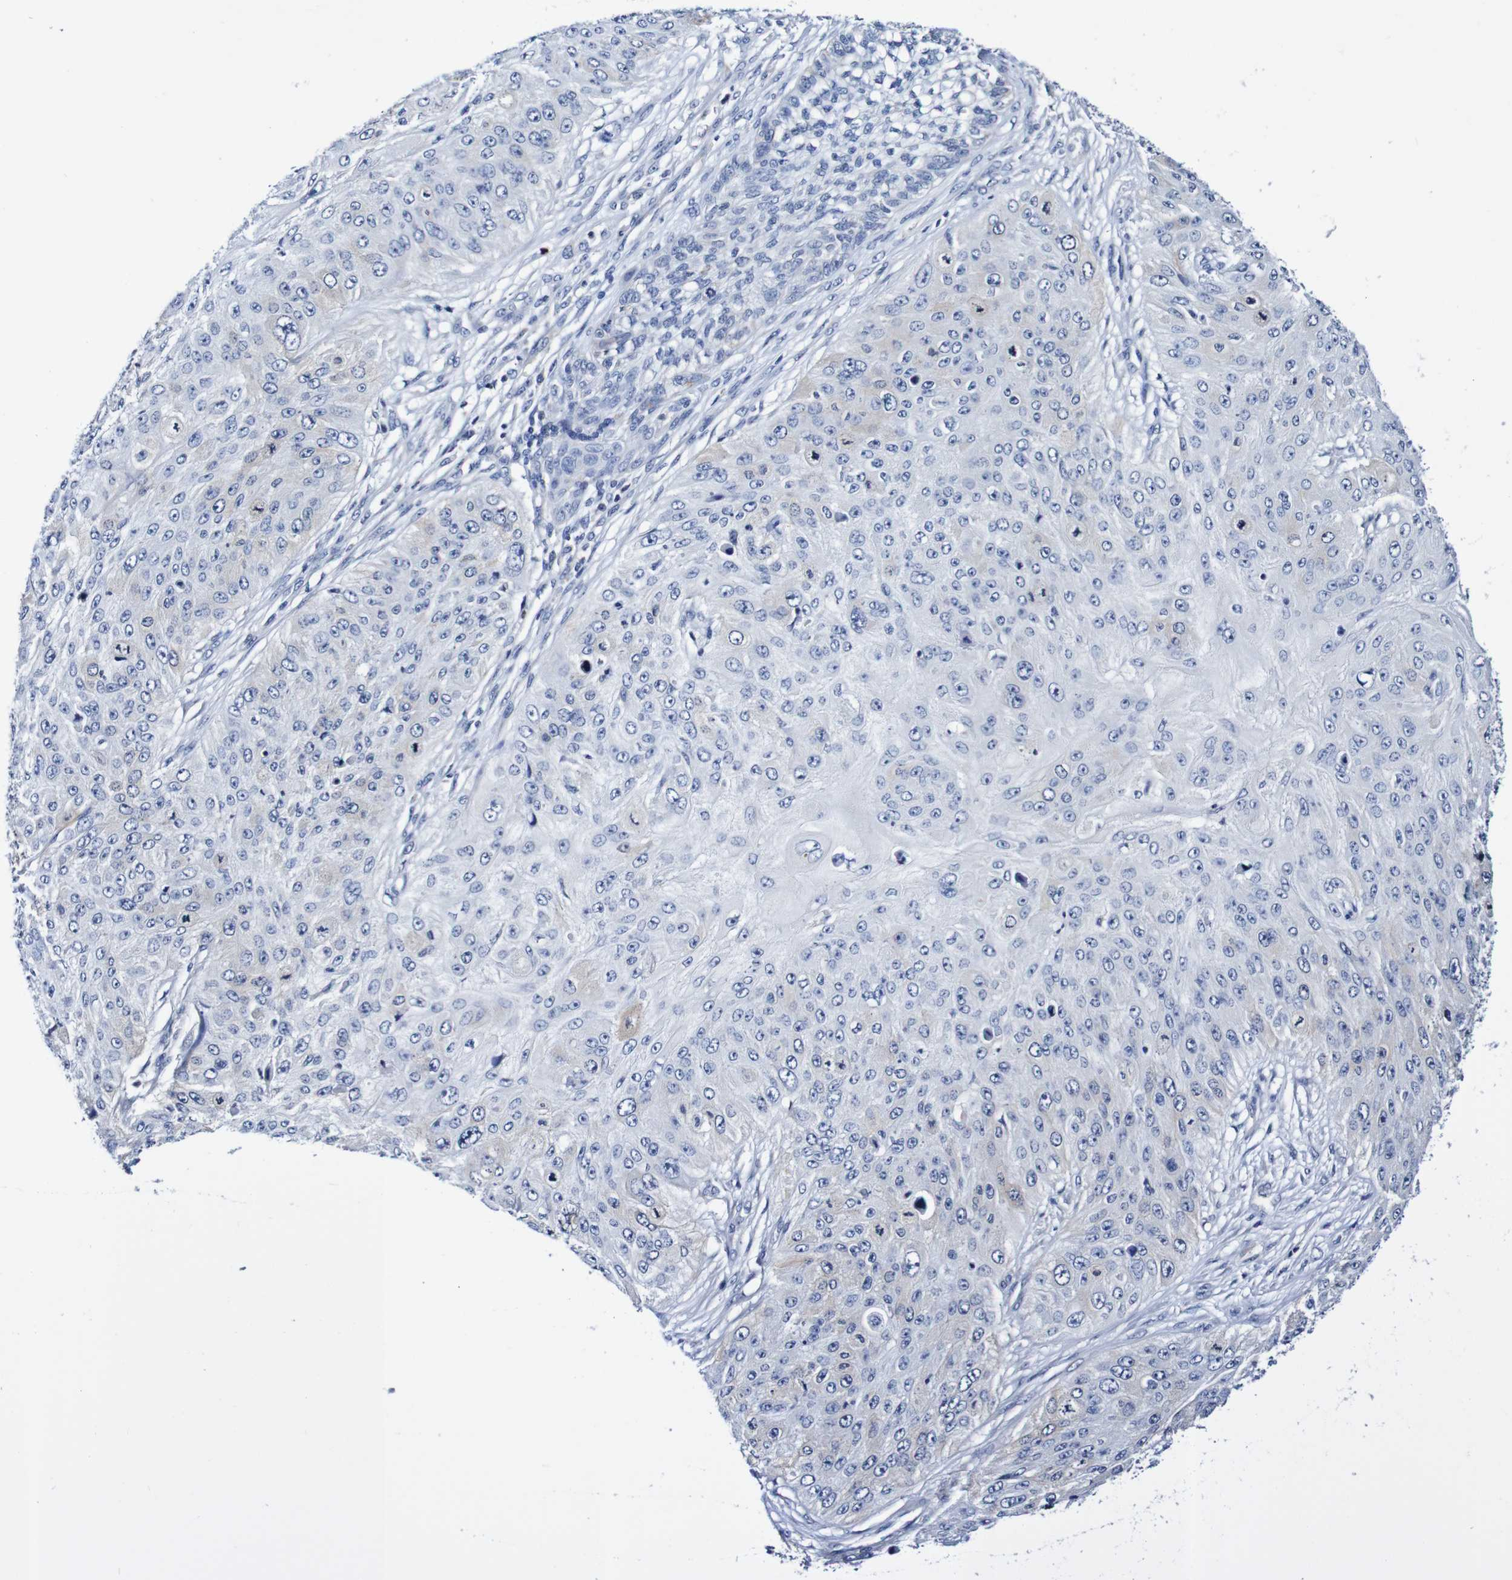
{"staining": {"intensity": "weak", "quantity": "<25%", "location": "cytoplasmic/membranous"}, "tissue": "skin cancer", "cell_type": "Tumor cells", "image_type": "cancer", "snomed": [{"axis": "morphology", "description": "Squamous cell carcinoma, NOS"}, {"axis": "topography", "description": "Skin"}], "caption": "High power microscopy histopathology image of an immunohistochemistry histopathology image of squamous cell carcinoma (skin), revealing no significant positivity in tumor cells. (DAB (3,3'-diaminobenzidine) immunohistochemistry (IHC), high magnification).", "gene": "ACVR1C", "patient": {"sex": "female", "age": 80}}